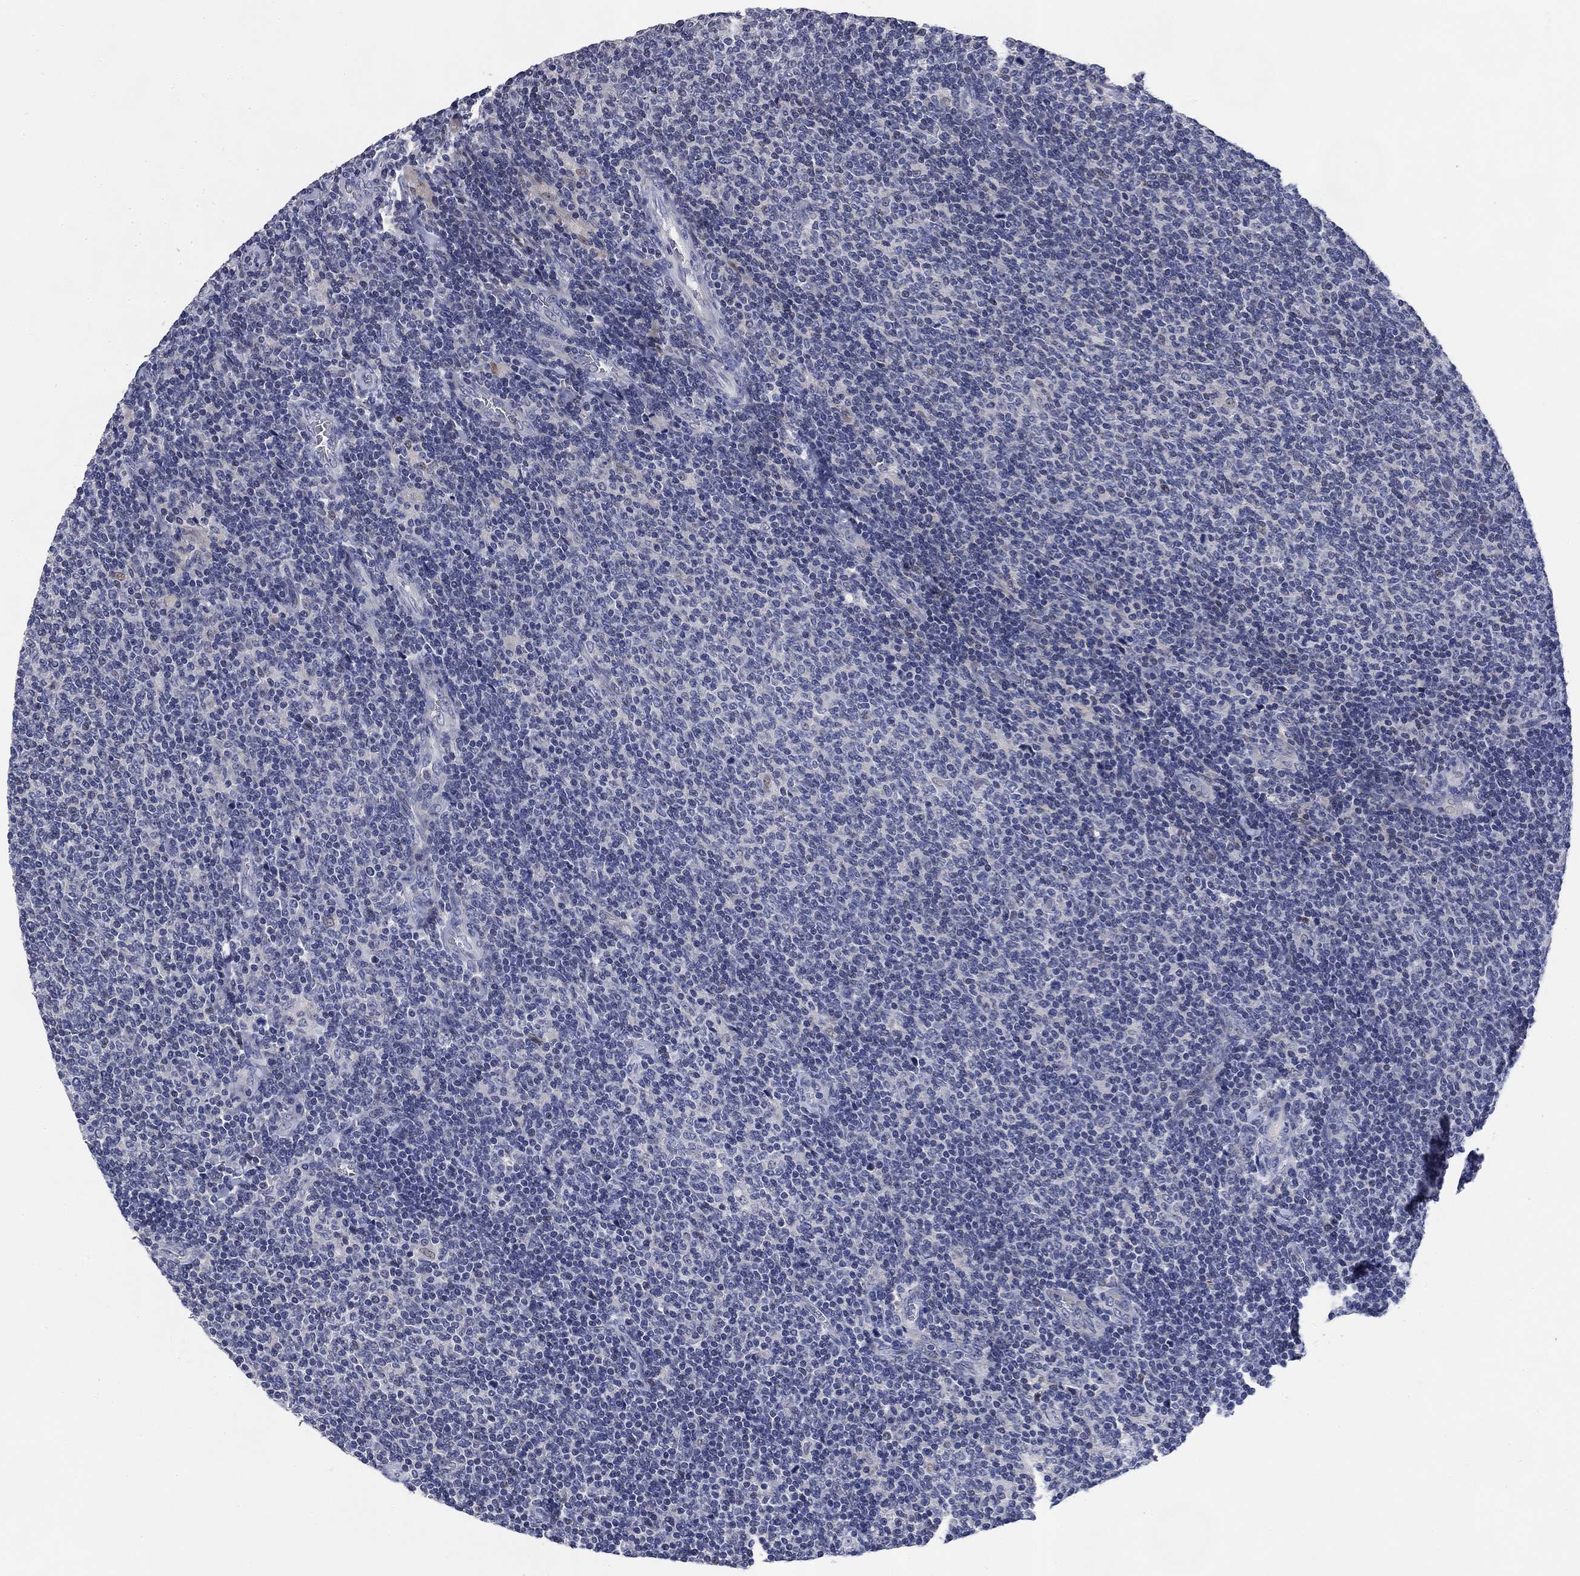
{"staining": {"intensity": "negative", "quantity": "none", "location": "none"}, "tissue": "lymphoma", "cell_type": "Tumor cells", "image_type": "cancer", "snomed": [{"axis": "morphology", "description": "Malignant lymphoma, non-Hodgkin's type, Low grade"}, {"axis": "topography", "description": "Lymph node"}], "caption": "This is a photomicrograph of IHC staining of lymphoma, which shows no positivity in tumor cells.", "gene": "DAZL", "patient": {"sex": "male", "age": 52}}